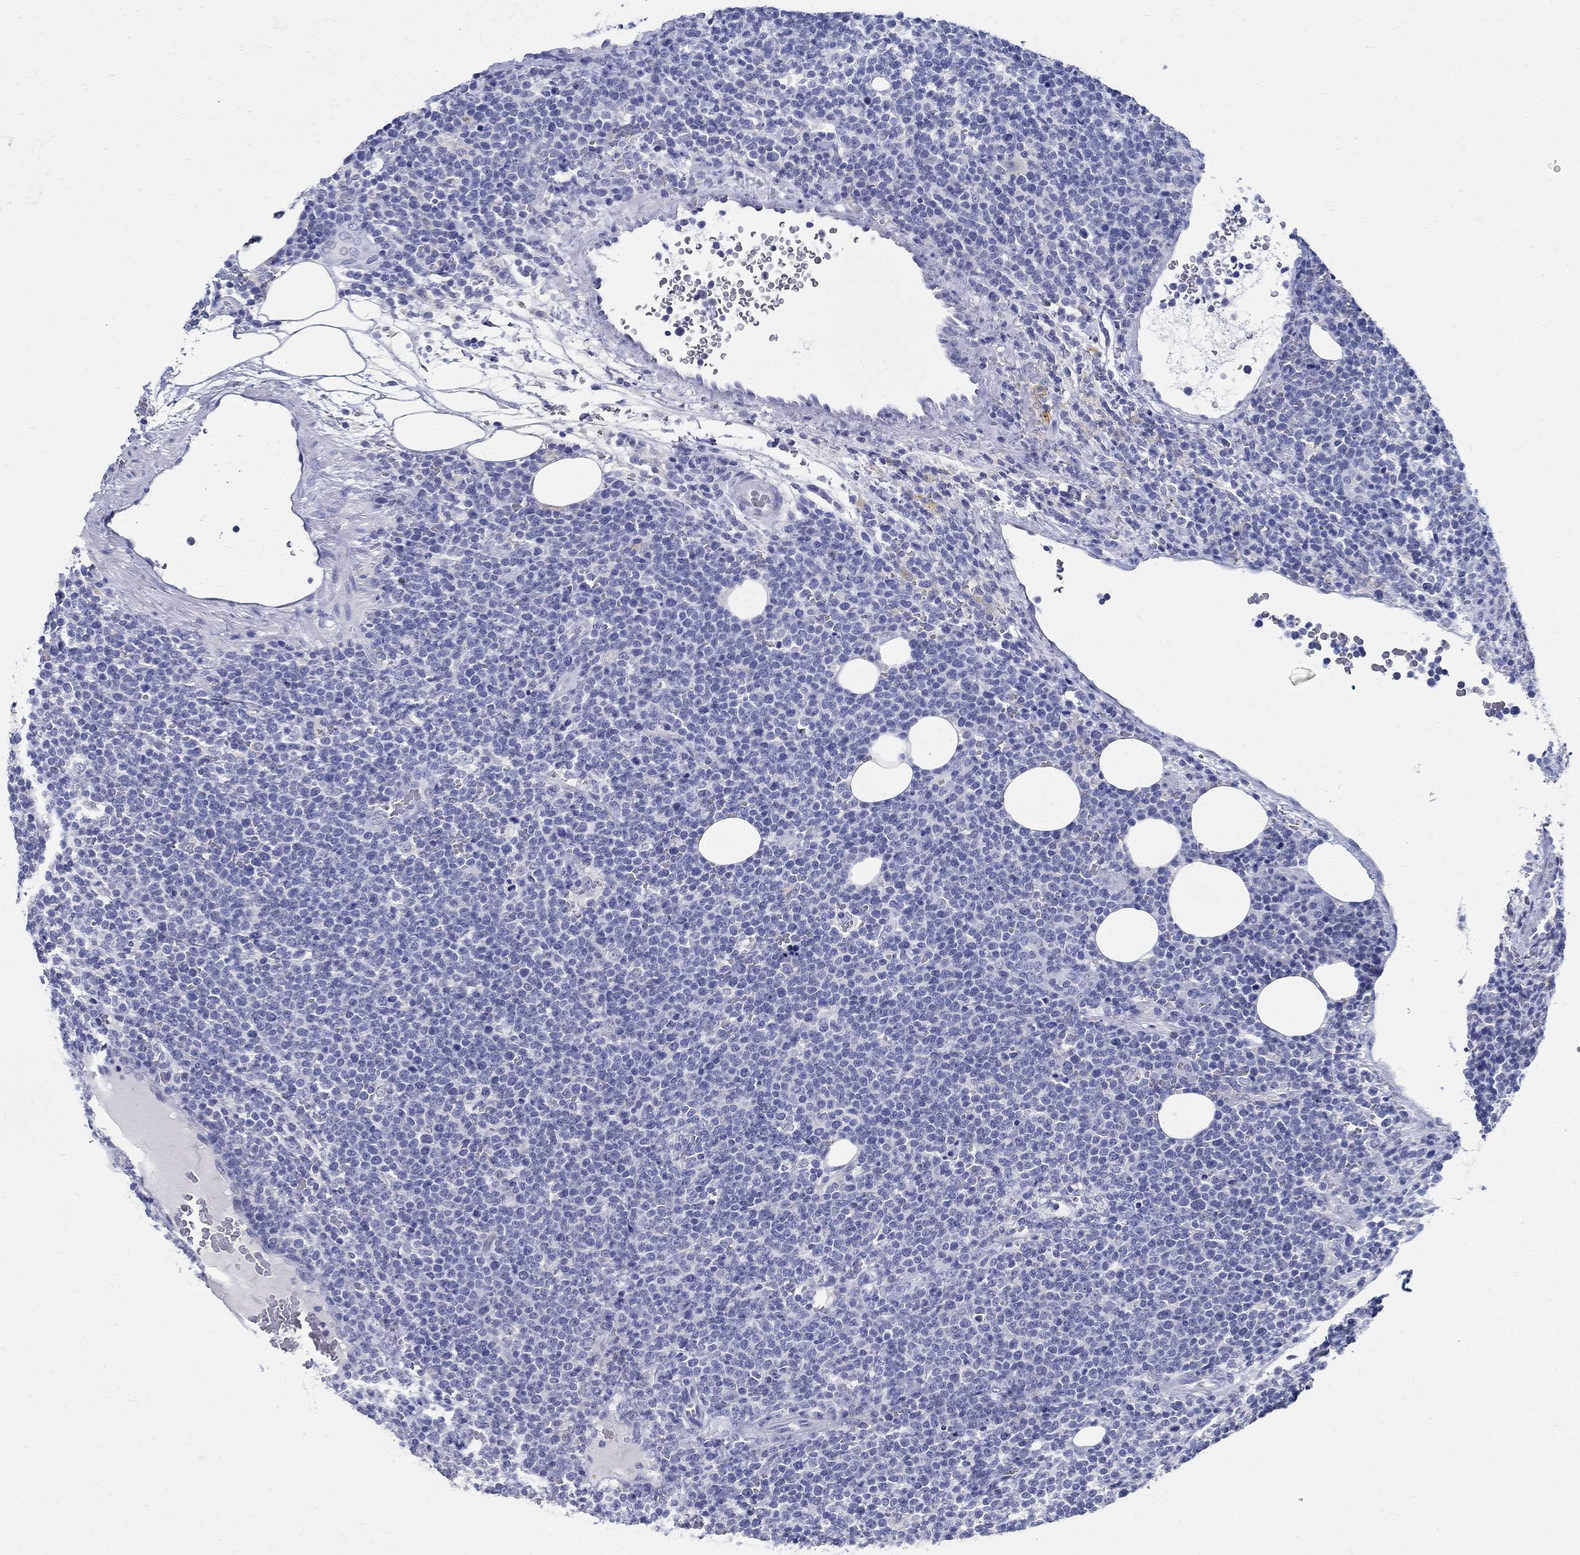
{"staining": {"intensity": "negative", "quantity": "none", "location": "none"}, "tissue": "lymphoma", "cell_type": "Tumor cells", "image_type": "cancer", "snomed": [{"axis": "morphology", "description": "Malignant lymphoma, non-Hodgkin's type, High grade"}, {"axis": "topography", "description": "Lymph node"}], "caption": "Immunohistochemistry of lymphoma displays no expression in tumor cells.", "gene": "BSPRY", "patient": {"sex": "male", "age": 61}}